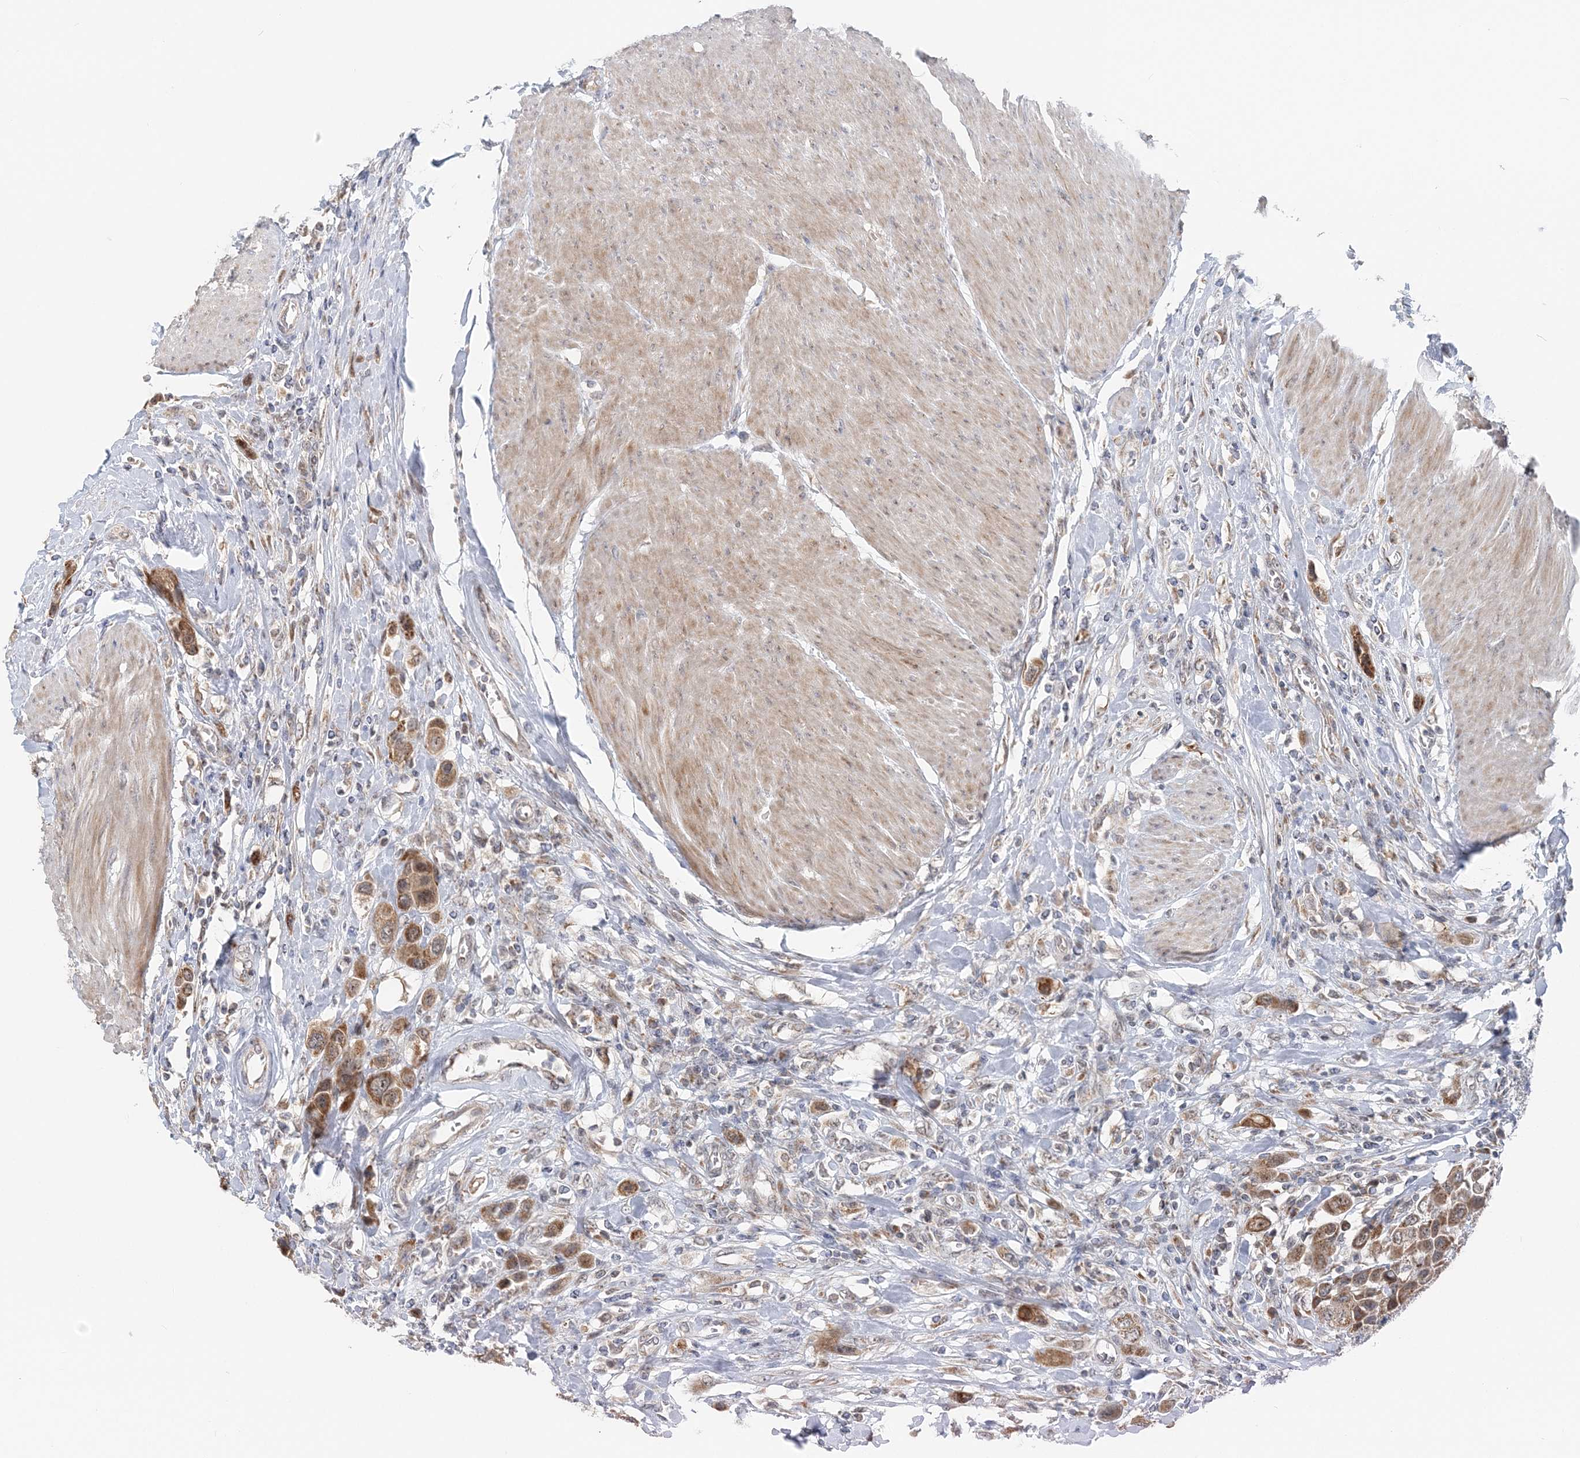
{"staining": {"intensity": "moderate", "quantity": ">75%", "location": "cytoplasmic/membranous"}, "tissue": "urothelial cancer", "cell_type": "Tumor cells", "image_type": "cancer", "snomed": [{"axis": "morphology", "description": "Urothelial carcinoma, High grade"}, {"axis": "topography", "description": "Urinary bladder"}], "caption": "A brown stain highlights moderate cytoplasmic/membranous expression of a protein in urothelial cancer tumor cells. (Stains: DAB (3,3'-diaminobenzidine) in brown, nuclei in blue, Microscopy: brightfield microscopy at high magnification).", "gene": "RNF150", "patient": {"sex": "male", "age": 50}}